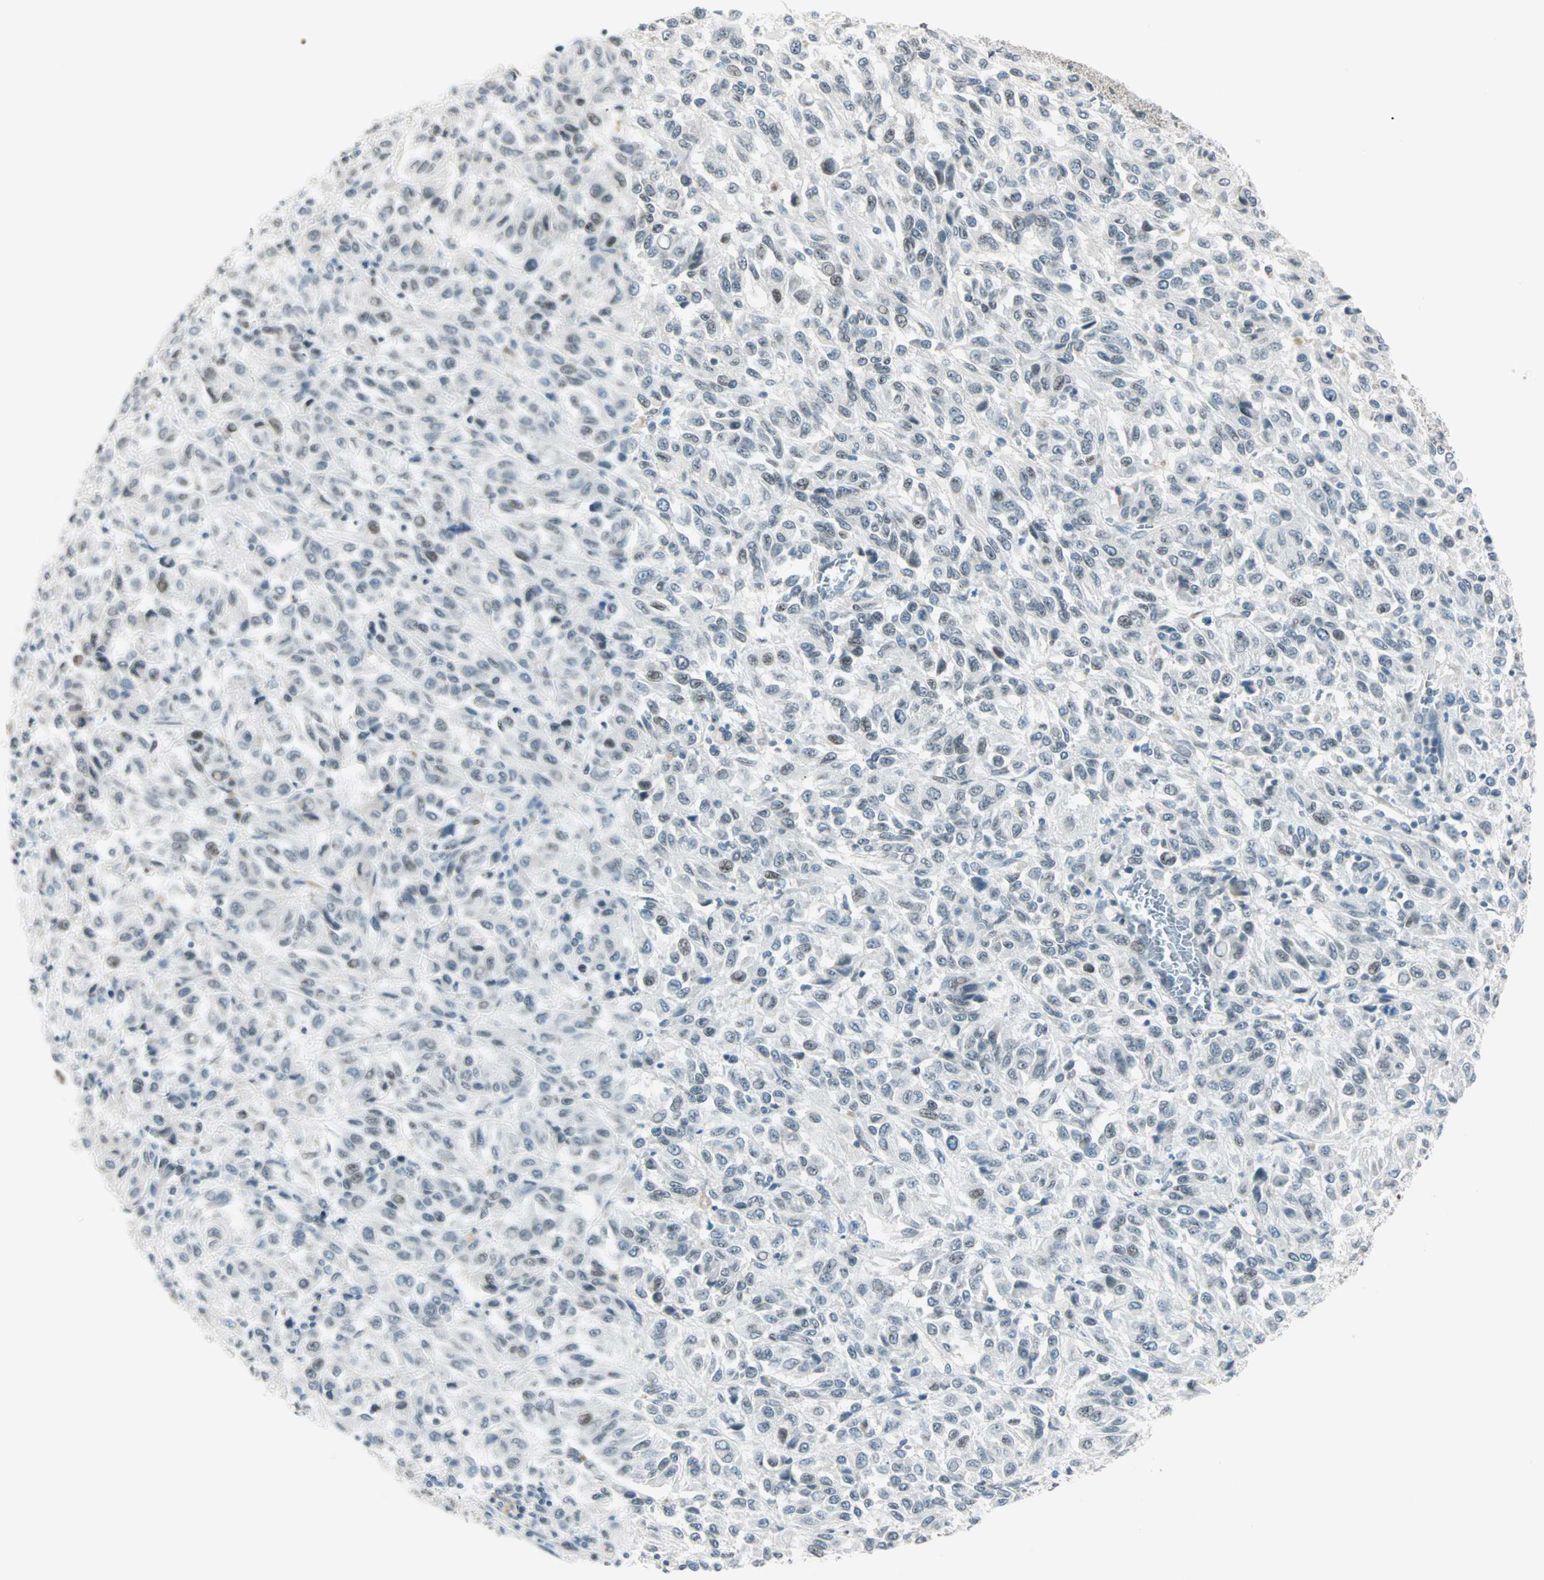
{"staining": {"intensity": "weak", "quantity": "<25%", "location": "nuclear"}, "tissue": "melanoma", "cell_type": "Tumor cells", "image_type": "cancer", "snomed": [{"axis": "morphology", "description": "Malignant melanoma, Metastatic site"}, {"axis": "topography", "description": "Lung"}], "caption": "This is an IHC histopathology image of melanoma. There is no expression in tumor cells.", "gene": "BCAN", "patient": {"sex": "male", "age": 64}}